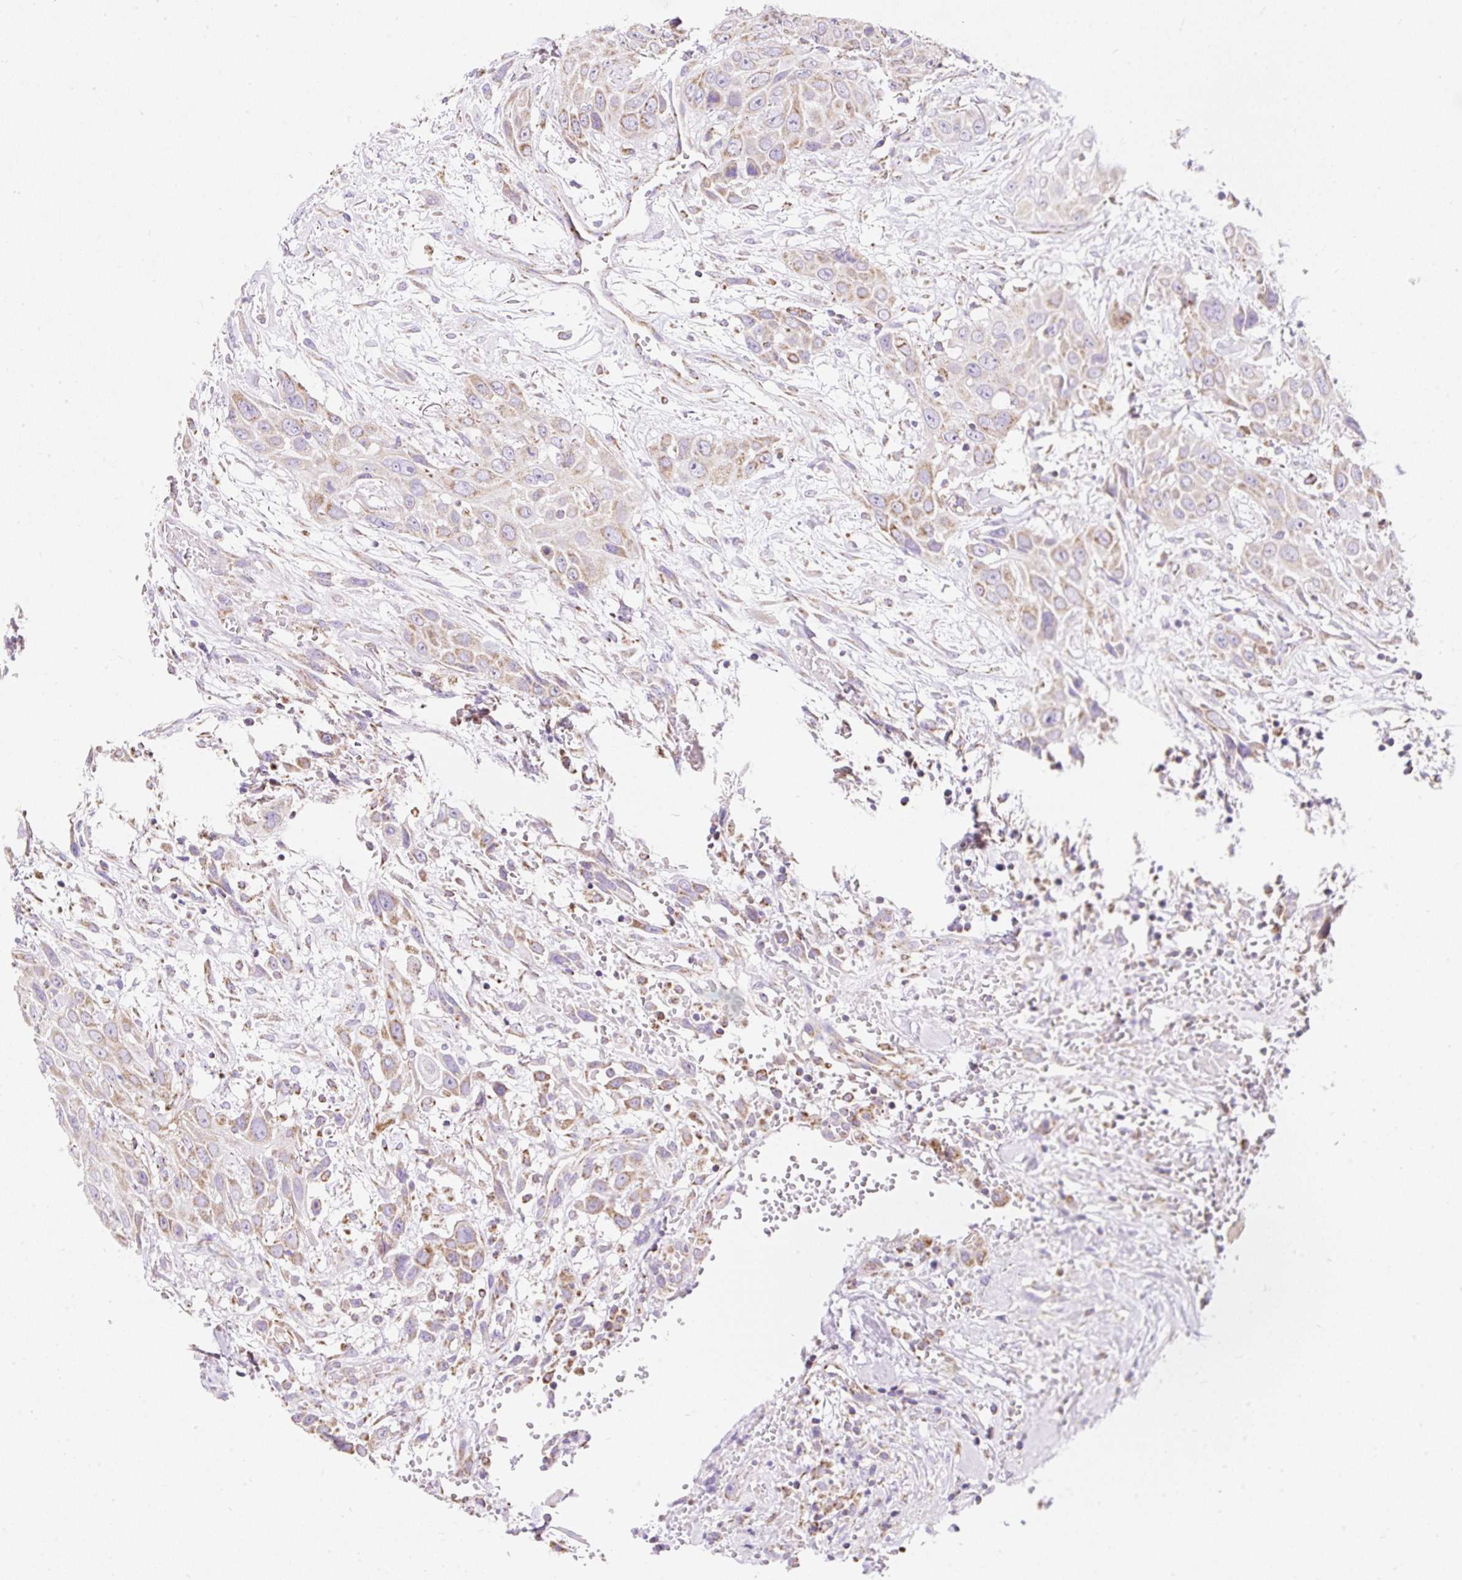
{"staining": {"intensity": "weak", "quantity": ">75%", "location": "cytoplasmic/membranous"}, "tissue": "head and neck cancer", "cell_type": "Tumor cells", "image_type": "cancer", "snomed": [{"axis": "morphology", "description": "Squamous cell carcinoma, NOS"}, {"axis": "topography", "description": "Head-Neck"}], "caption": "Immunohistochemistry of human head and neck squamous cell carcinoma shows low levels of weak cytoplasmic/membranous staining in about >75% of tumor cells. The staining was performed using DAB to visualize the protein expression in brown, while the nuclei were stained in blue with hematoxylin (Magnification: 20x).", "gene": "DAAM2", "patient": {"sex": "male", "age": 81}}